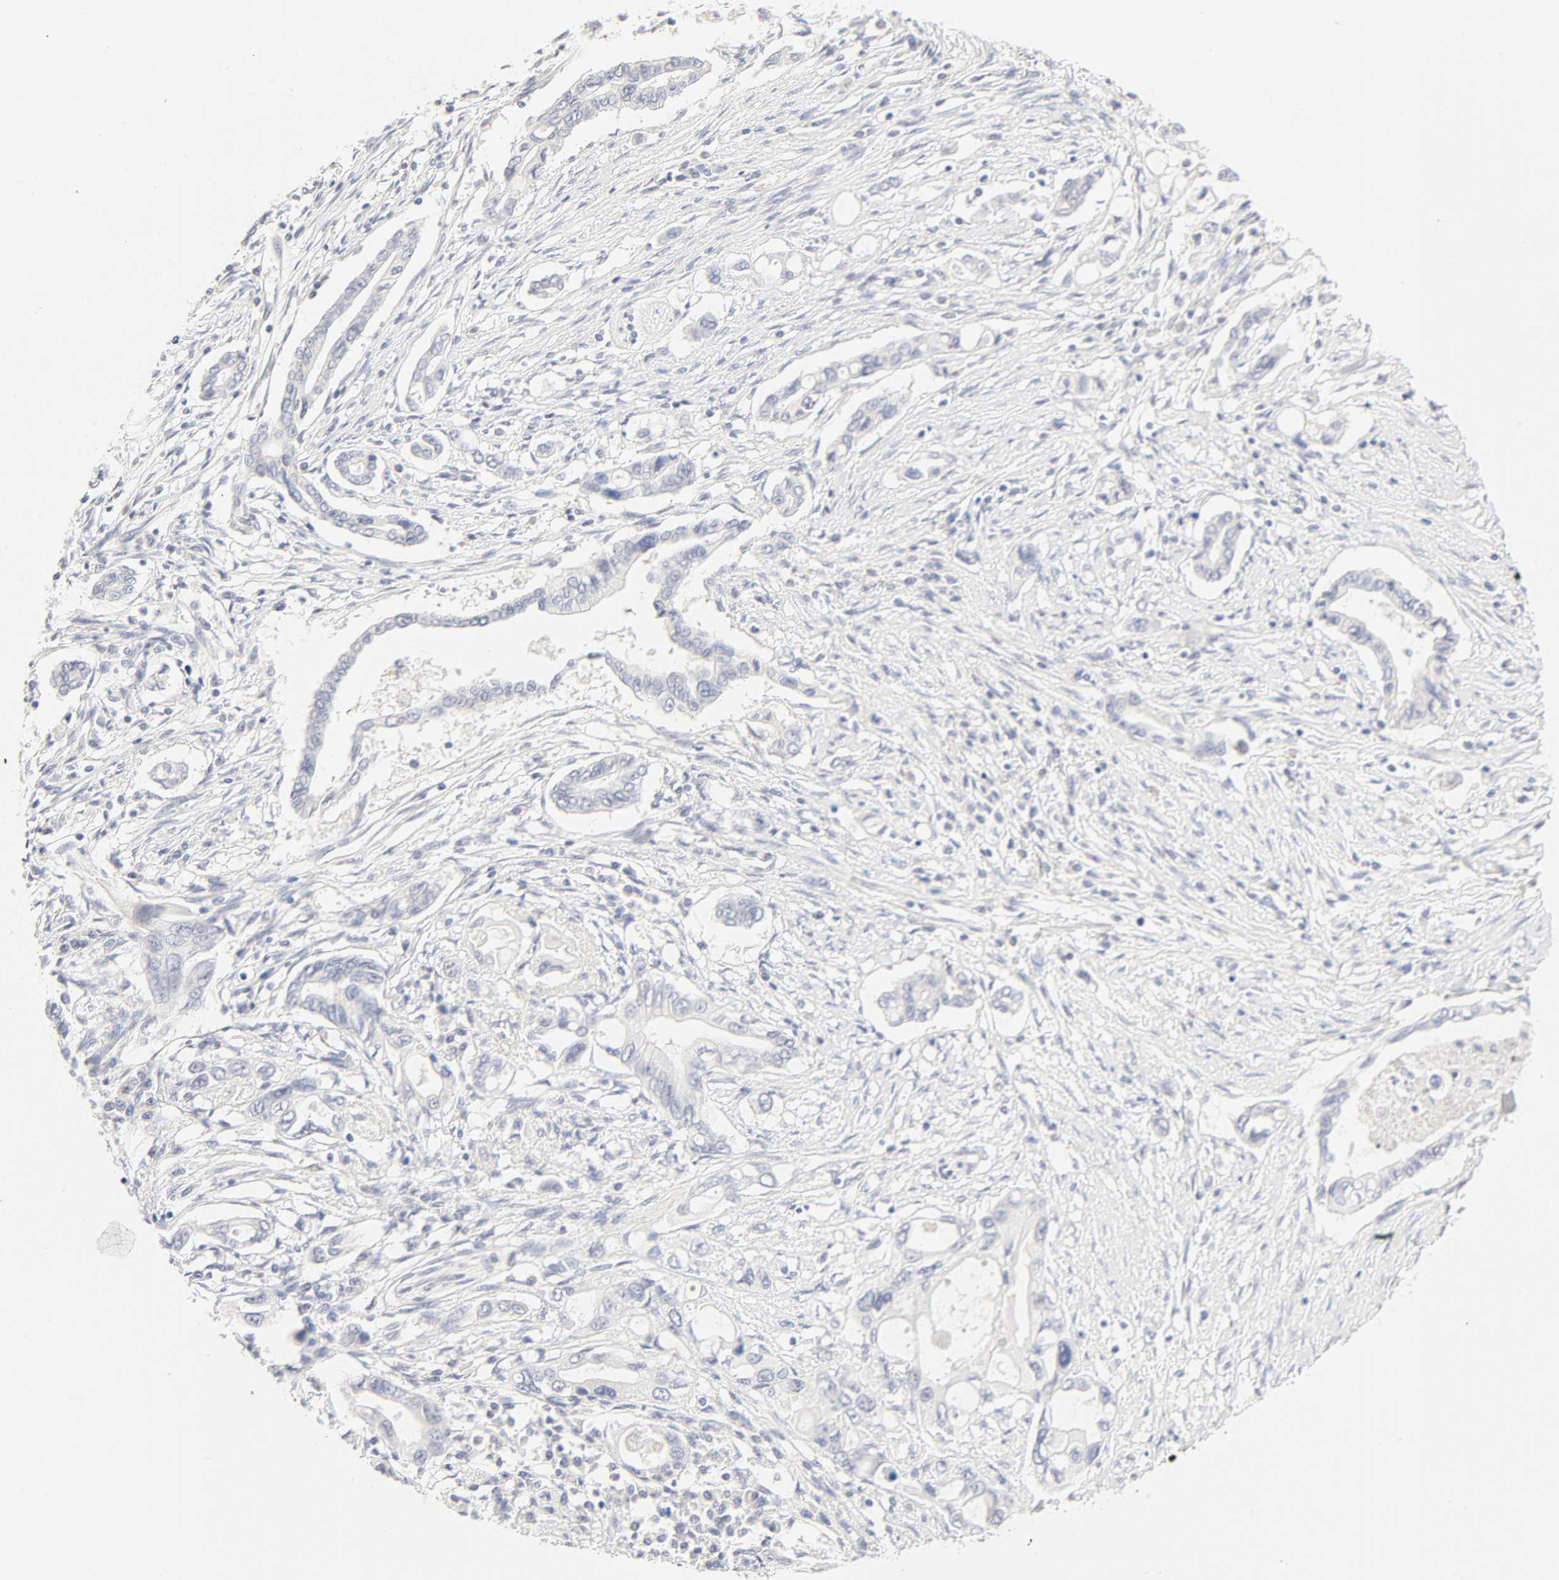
{"staining": {"intensity": "negative", "quantity": "none", "location": "none"}, "tissue": "pancreatic cancer", "cell_type": "Tumor cells", "image_type": "cancer", "snomed": [{"axis": "morphology", "description": "Adenocarcinoma, NOS"}, {"axis": "topography", "description": "Pancreas"}], "caption": "Pancreatic cancer (adenocarcinoma) was stained to show a protein in brown. There is no significant positivity in tumor cells. The staining is performed using DAB brown chromogen with nuclei counter-stained in using hematoxylin.", "gene": "CYP4B1", "patient": {"sex": "female", "age": 57}}